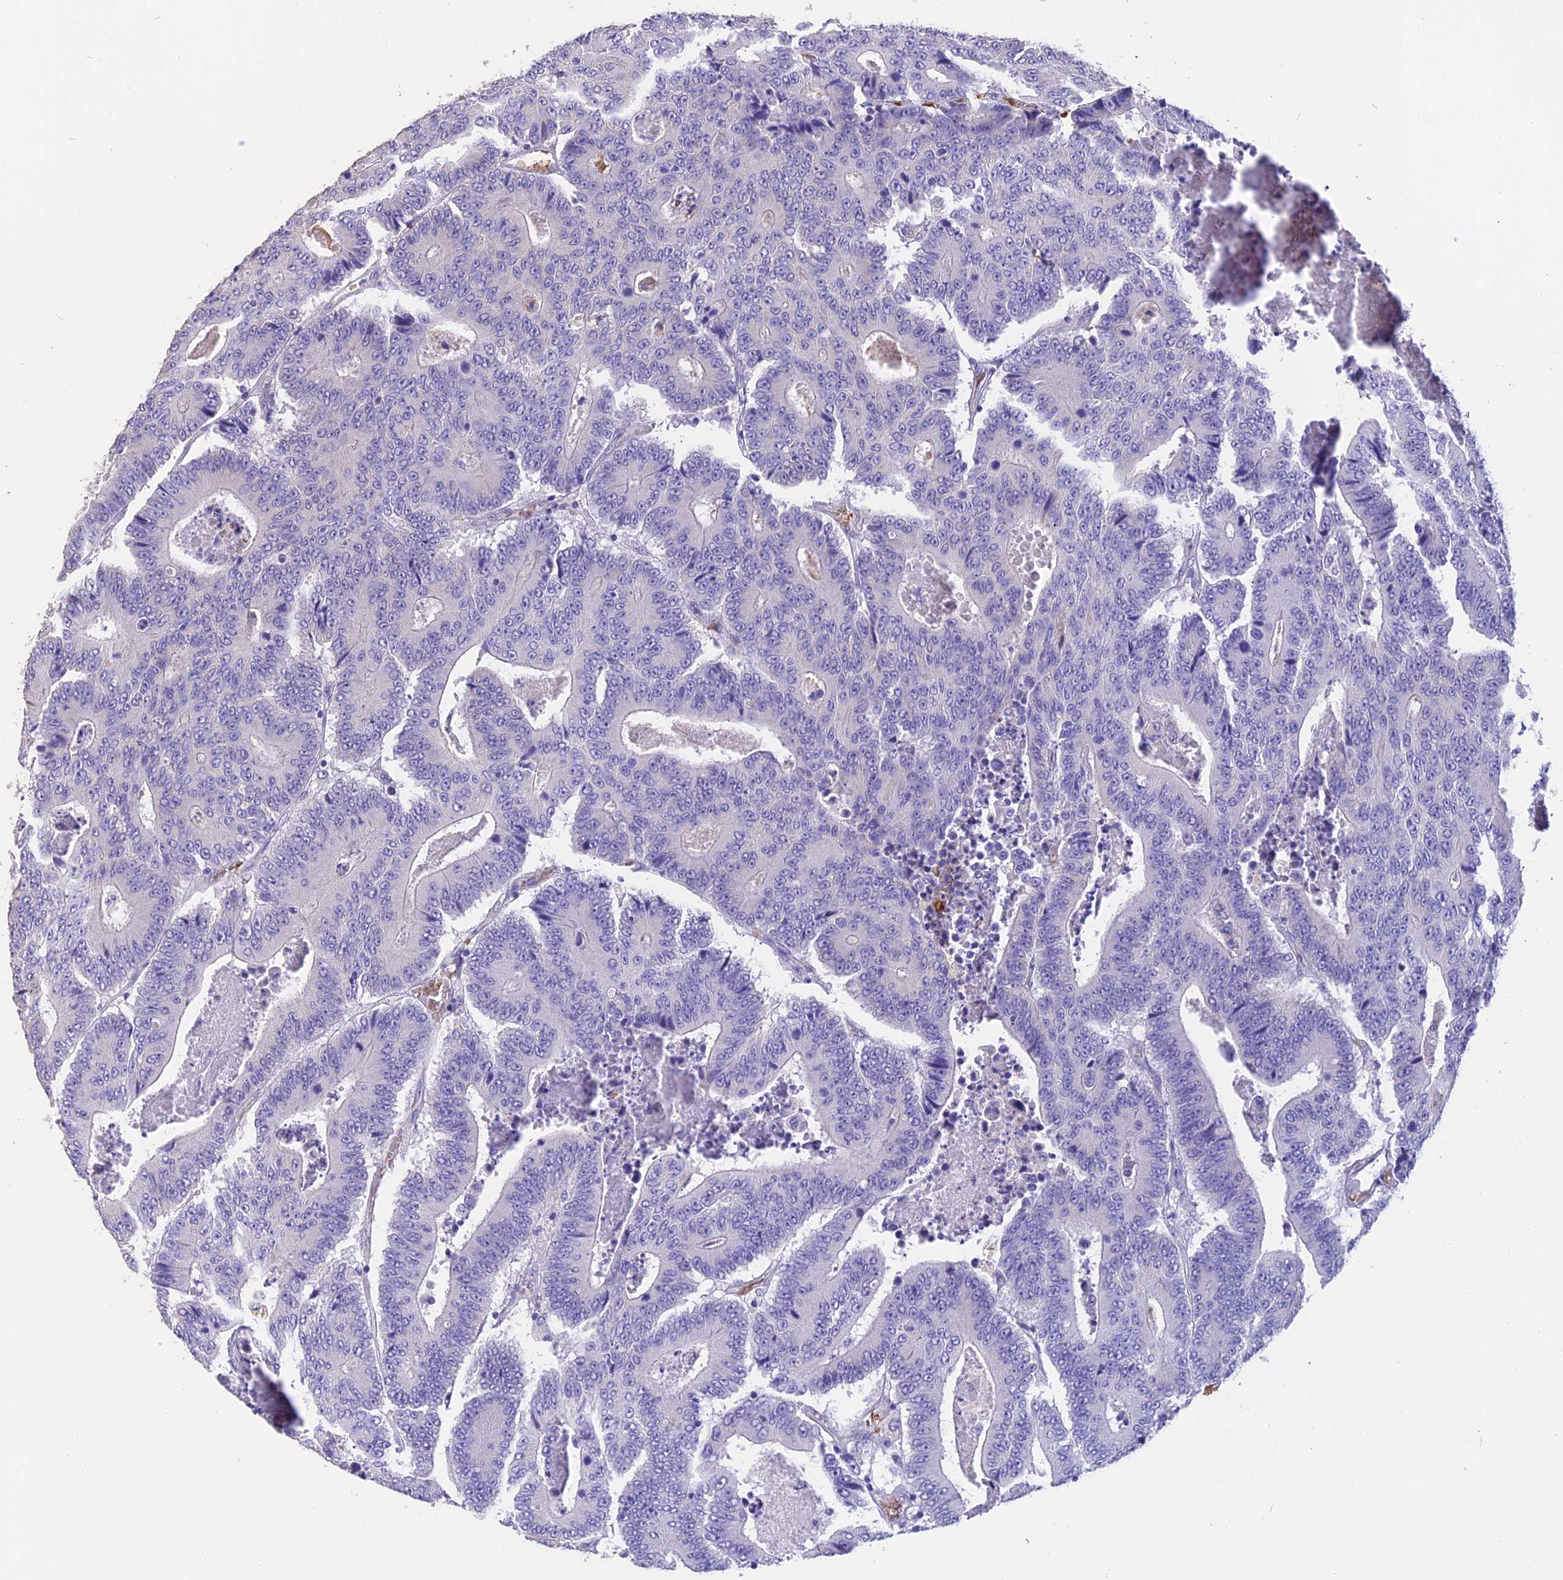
{"staining": {"intensity": "negative", "quantity": "none", "location": "none"}, "tissue": "colorectal cancer", "cell_type": "Tumor cells", "image_type": "cancer", "snomed": [{"axis": "morphology", "description": "Adenocarcinoma, NOS"}, {"axis": "topography", "description": "Colon"}], "caption": "IHC photomicrograph of neoplastic tissue: human adenocarcinoma (colorectal) stained with DAB (3,3'-diaminobenzidine) demonstrates no significant protein expression in tumor cells.", "gene": "TNNC2", "patient": {"sex": "male", "age": 83}}